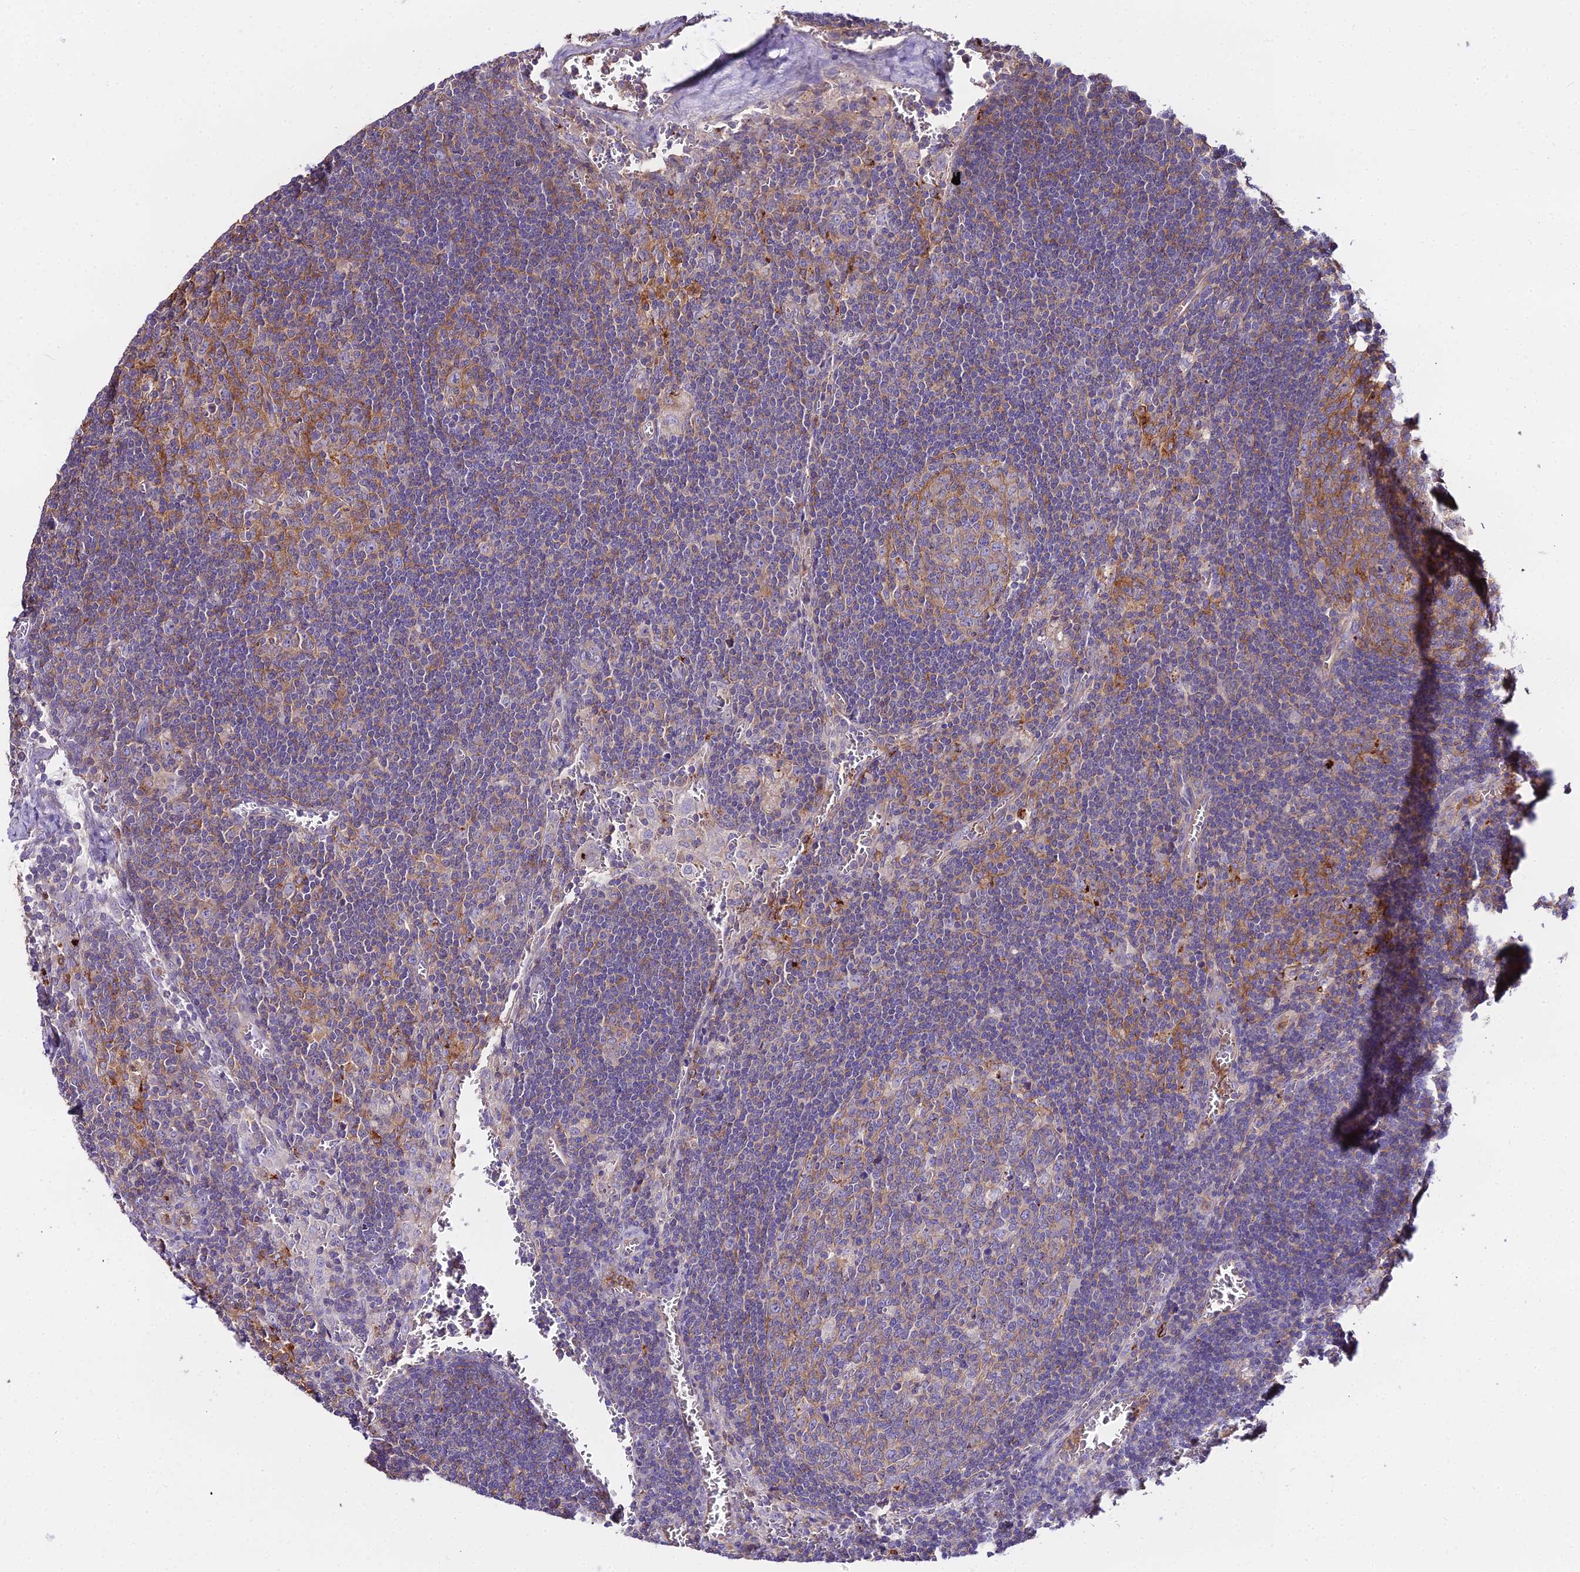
{"staining": {"intensity": "weak", "quantity": "25%-75%", "location": "cytoplasmic/membranous"}, "tissue": "lymph node", "cell_type": "Germinal center cells", "image_type": "normal", "snomed": [{"axis": "morphology", "description": "Normal tissue, NOS"}, {"axis": "topography", "description": "Lymph node"}], "caption": "IHC histopathology image of benign lymph node stained for a protein (brown), which displays low levels of weak cytoplasmic/membranous expression in about 25%-75% of germinal center cells.", "gene": "GLYAT", "patient": {"sex": "female", "age": 73}}